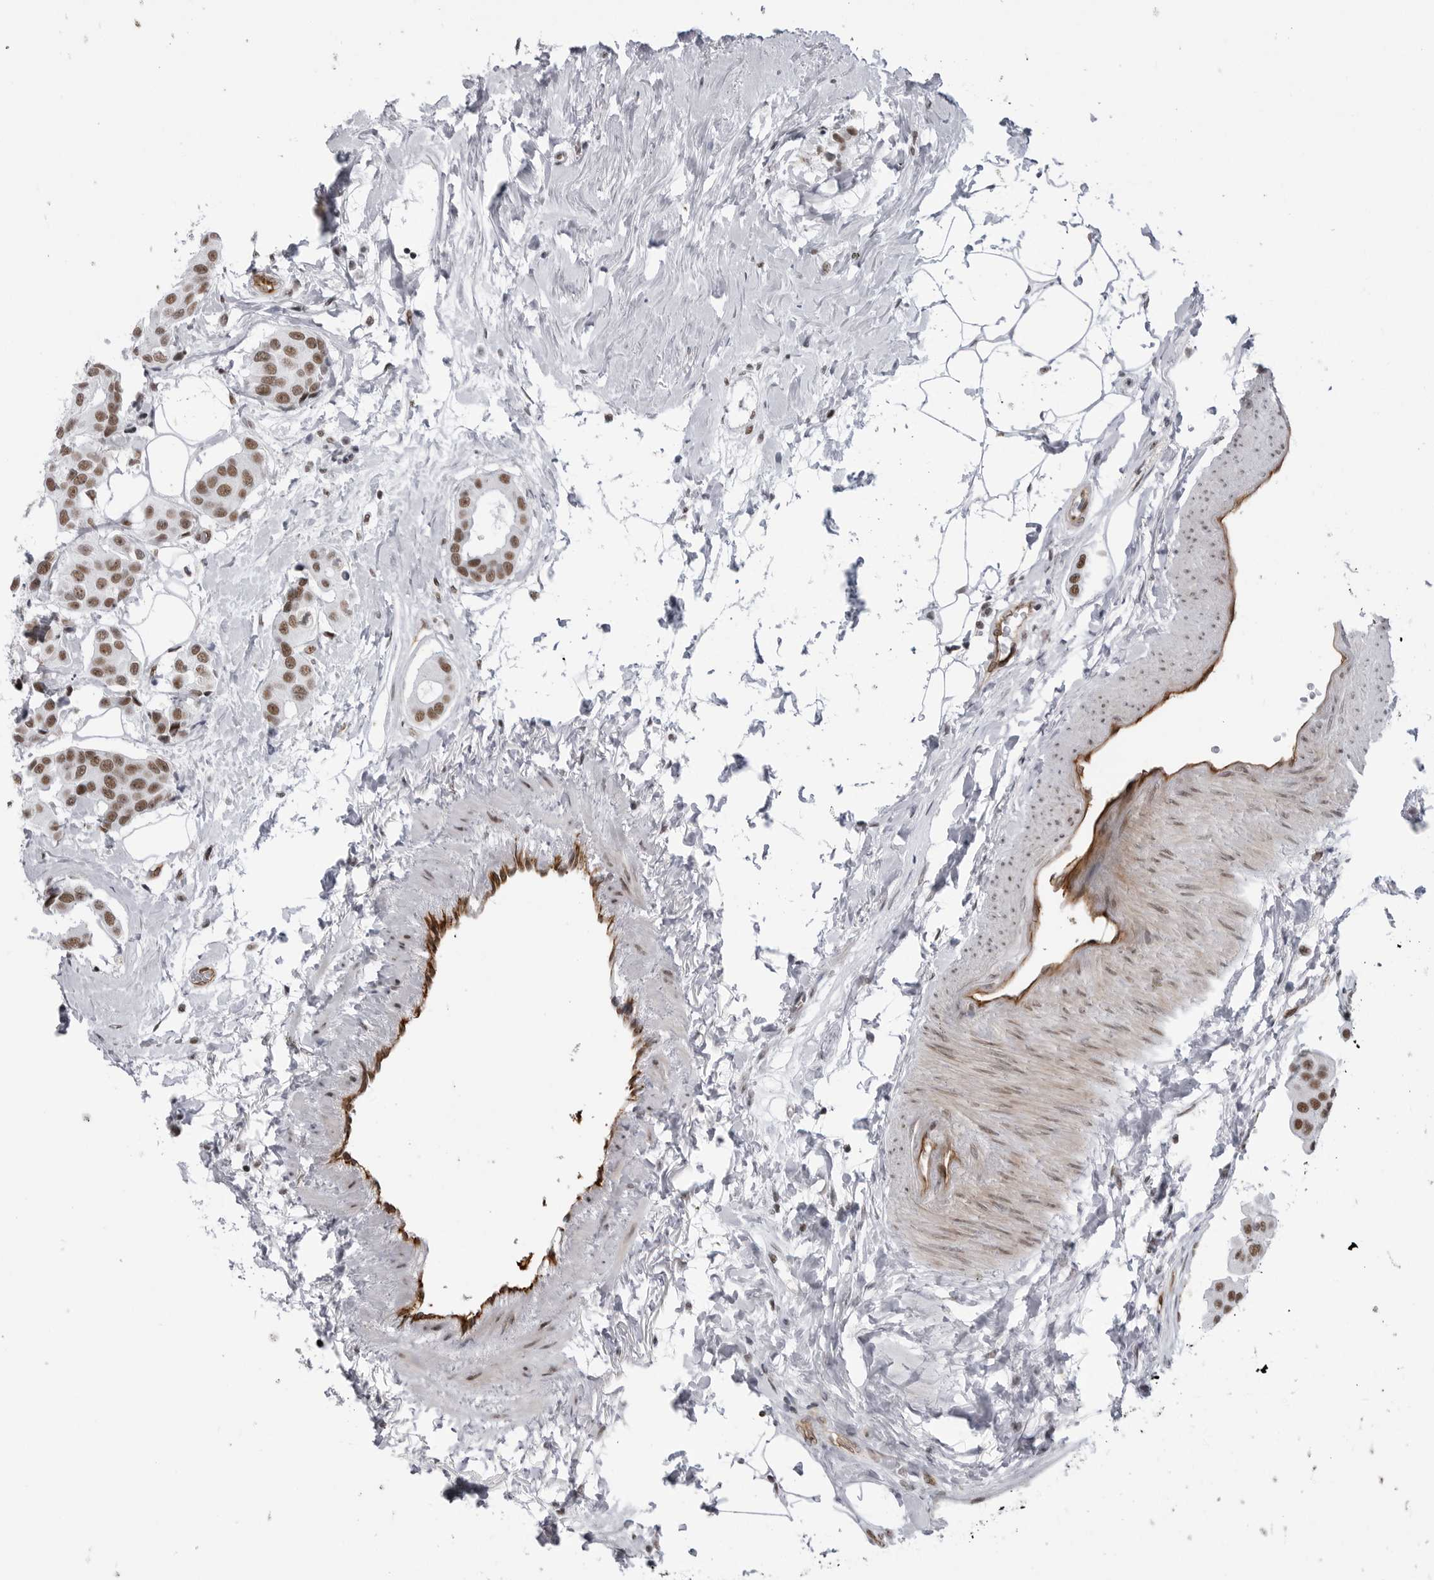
{"staining": {"intensity": "moderate", "quantity": ">75%", "location": "nuclear"}, "tissue": "breast cancer", "cell_type": "Tumor cells", "image_type": "cancer", "snomed": [{"axis": "morphology", "description": "Normal tissue, NOS"}, {"axis": "morphology", "description": "Duct carcinoma"}, {"axis": "topography", "description": "Breast"}], "caption": "Immunohistochemical staining of human infiltrating ductal carcinoma (breast) exhibits moderate nuclear protein expression in approximately >75% of tumor cells.", "gene": "RNF26", "patient": {"sex": "female", "age": 39}}